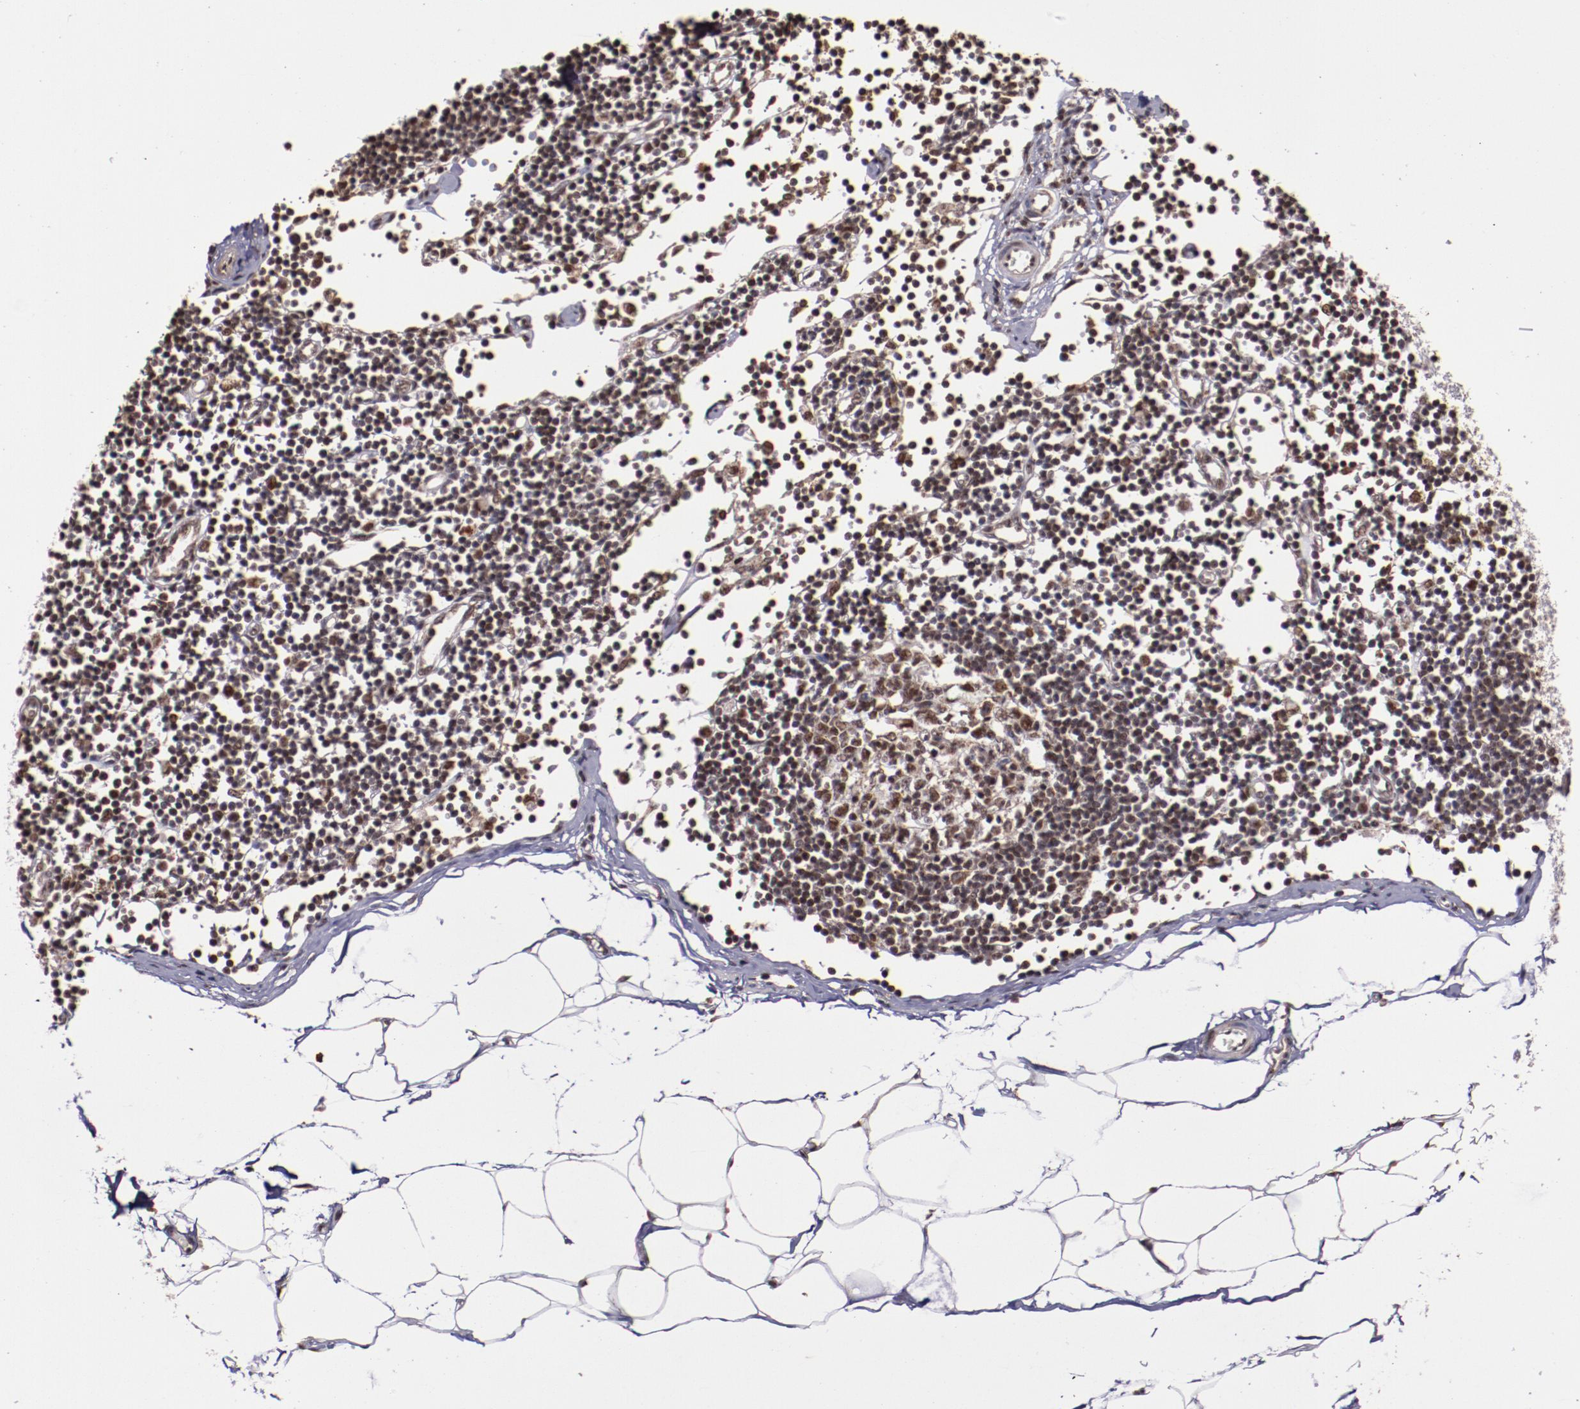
{"staining": {"intensity": "moderate", "quantity": ">75%", "location": "nuclear"}, "tissue": "adipose tissue", "cell_type": "Adipocytes", "image_type": "normal", "snomed": [{"axis": "morphology", "description": "Normal tissue, NOS"}, {"axis": "morphology", "description": "Adenocarcinoma, NOS"}, {"axis": "topography", "description": "Colon"}, {"axis": "topography", "description": "Peripheral nerve tissue"}], "caption": "A medium amount of moderate nuclear staining is present in approximately >75% of adipocytes in unremarkable adipose tissue. (brown staining indicates protein expression, while blue staining denotes nuclei).", "gene": "CECR2", "patient": {"sex": "male", "age": 14}}